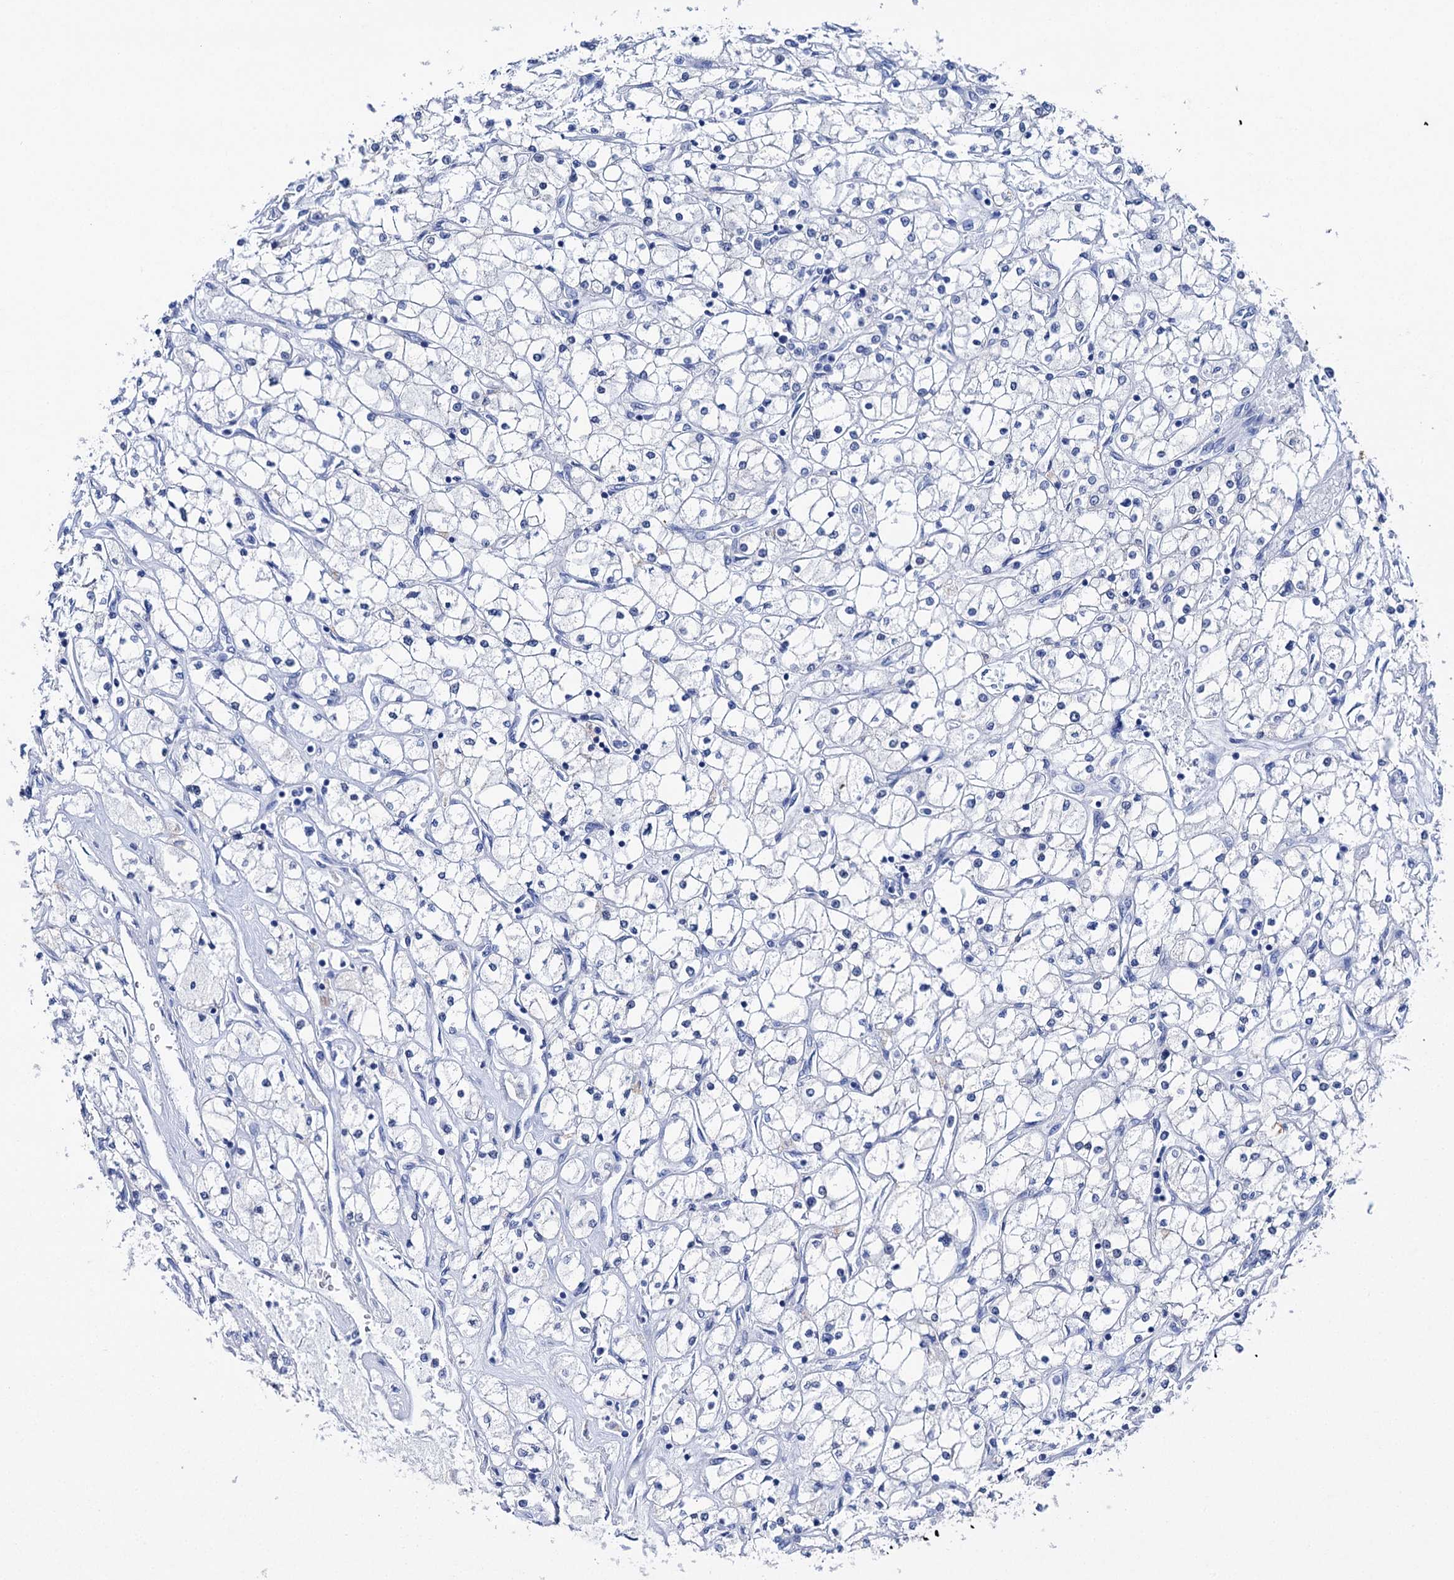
{"staining": {"intensity": "negative", "quantity": "none", "location": "none"}, "tissue": "renal cancer", "cell_type": "Tumor cells", "image_type": "cancer", "snomed": [{"axis": "morphology", "description": "Adenocarcinoma, NOS"}, {"axis": "topography", "description": "Kidney"}], "caption": "Adenocarcinoma (renal) stained for a protein using immunohistochemistry shows no staining tumor cells.", "gene": "BRINP1", "patient": {"sex": "male", "age": 80}}